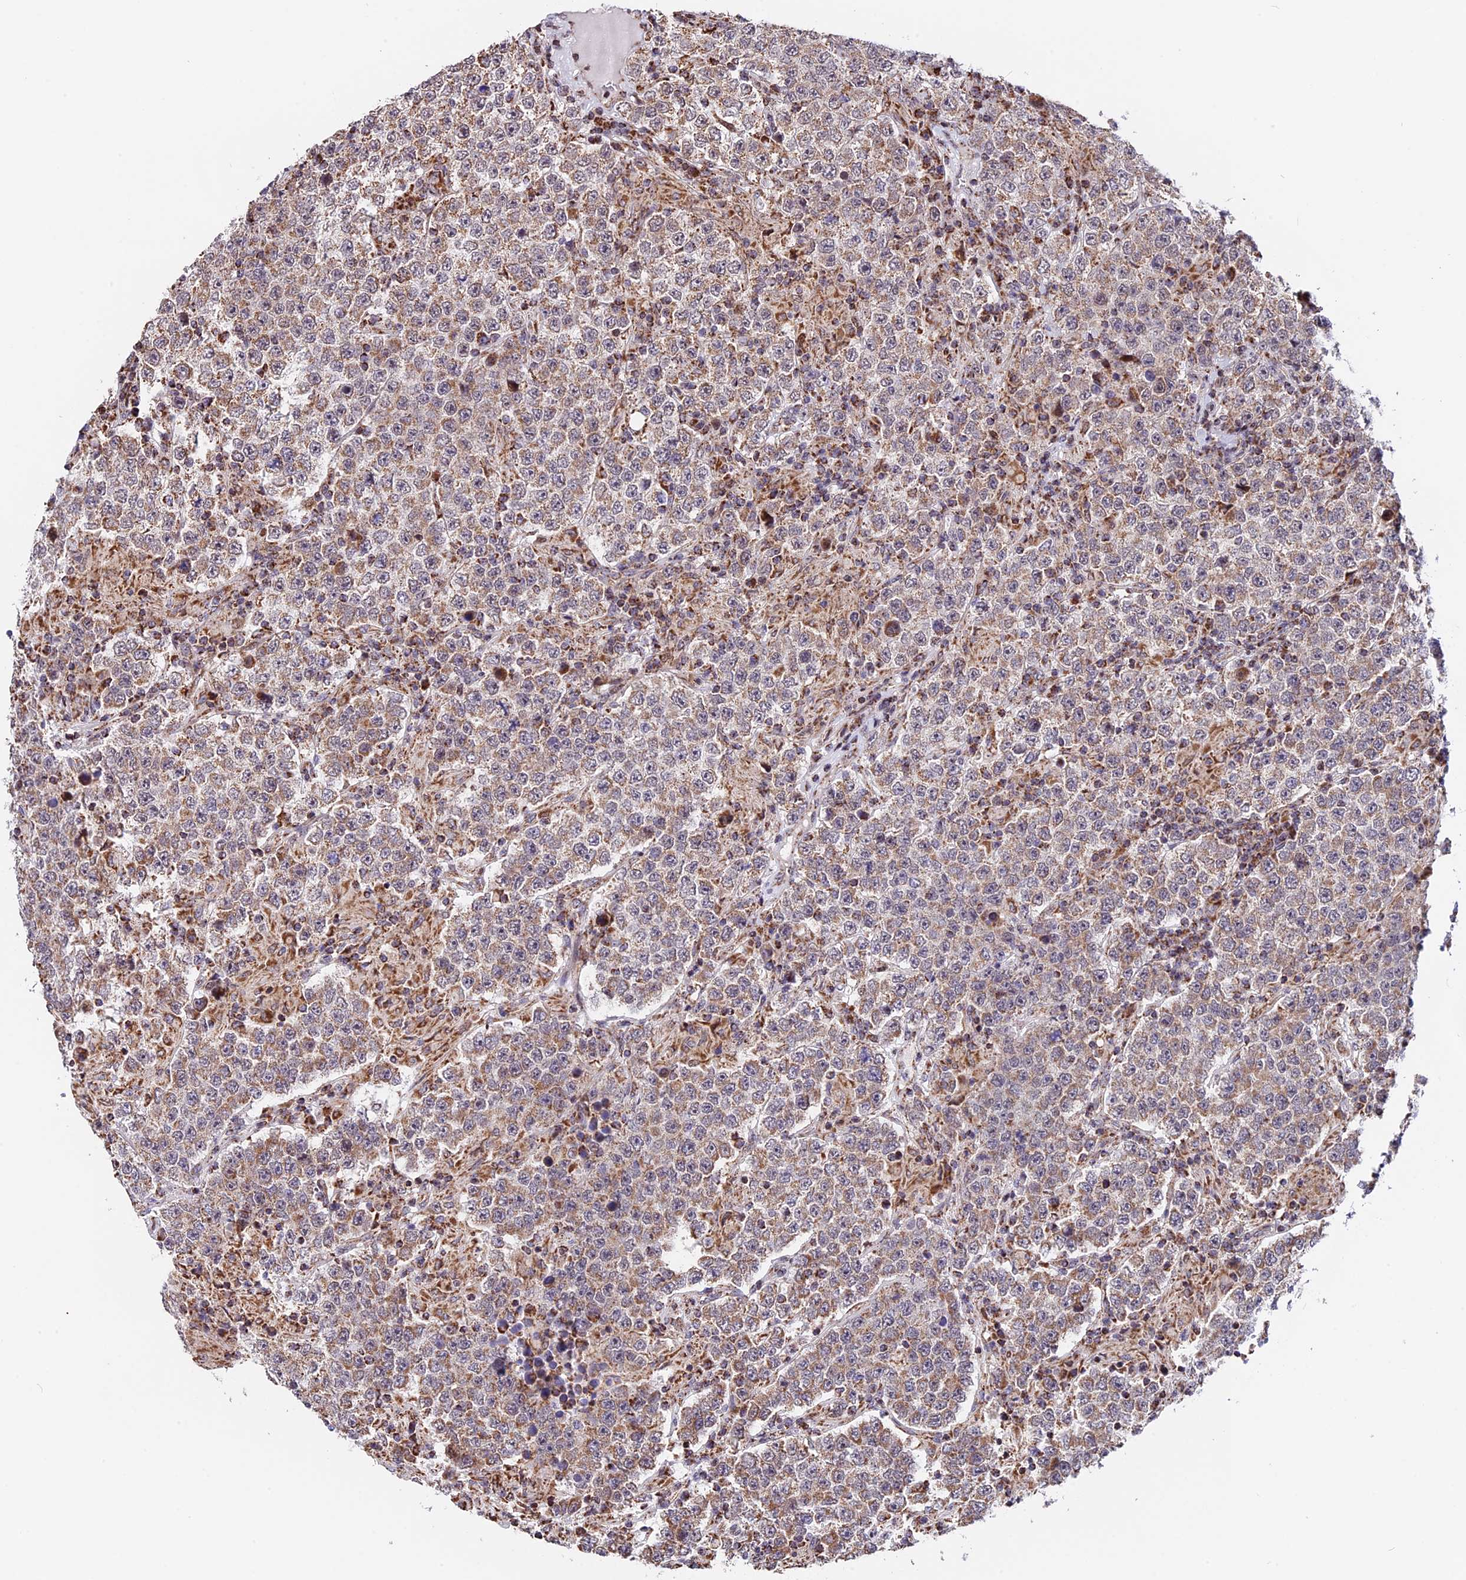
{"staining": {"intensity": "weak", "quantity": "<25%", "location": "cytoplasmic/membranous"}, "tissue": "testis cancer", "cell_type": "Tumor cells", "image_type": "cancer", "snomed": [{"axis": "morphology", "description": "Normal tissue, NOS"}, {"axis": "morphology", "description": "Urothelial carcinoma, High grade"}, {"axis": "morphology", "description": "Seminoma, NOS"}, {"axis": "morphology", "description": "Carcinoma, Embryonal, NOS"}, {"axis": "topography", "description": "Urinary bladder"}, {"axis": "topography", "description": "Testis"}], "caption": "Protein analysis of testis embryonal carcinoma demonstrates no significant staining in tumor cells. (IHC, brightfield microscopy, high magnification).", "gene": "FAM174C", "patient": {"sex": "male", "age": 41}}